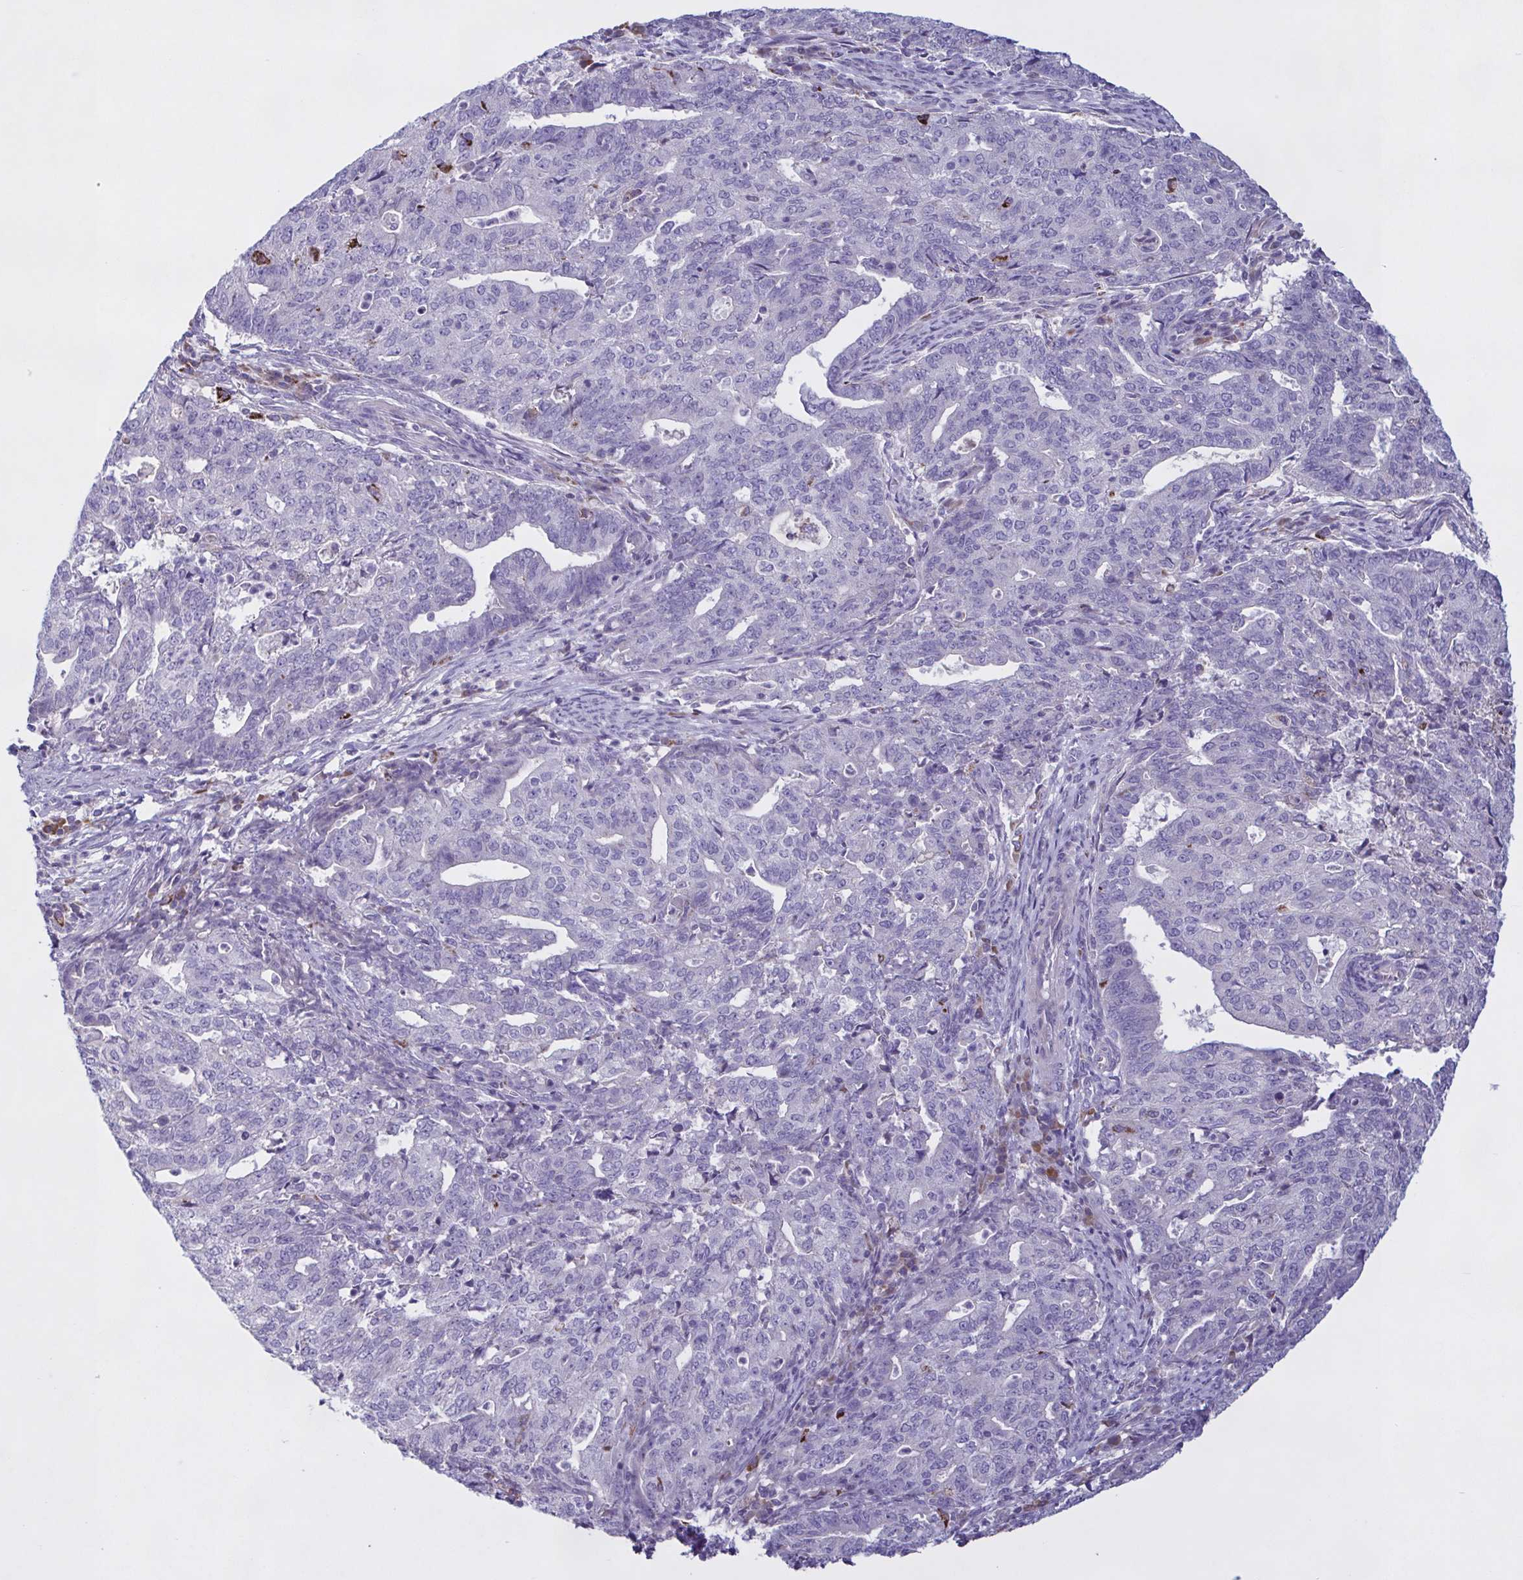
{"staining": {"intensity": "negative", "quantity": "none", "location": "none"}, "tissue": "endometrial cancer", "cell_type": "Tumor cells", "image_type": "cancer", "snomed": [{"axis": "morphology", "description": "Adenocarcinoma, NOS"}, {"axis": "topography", "description": "Endometrium"}], "caption": "This is an immunohistochemistry (IHC) photomicrograph of endometrial cancer. There is no expression in tumor cells.", "gene": "F13B", "patient": {"sex": "female", "age": 82}}